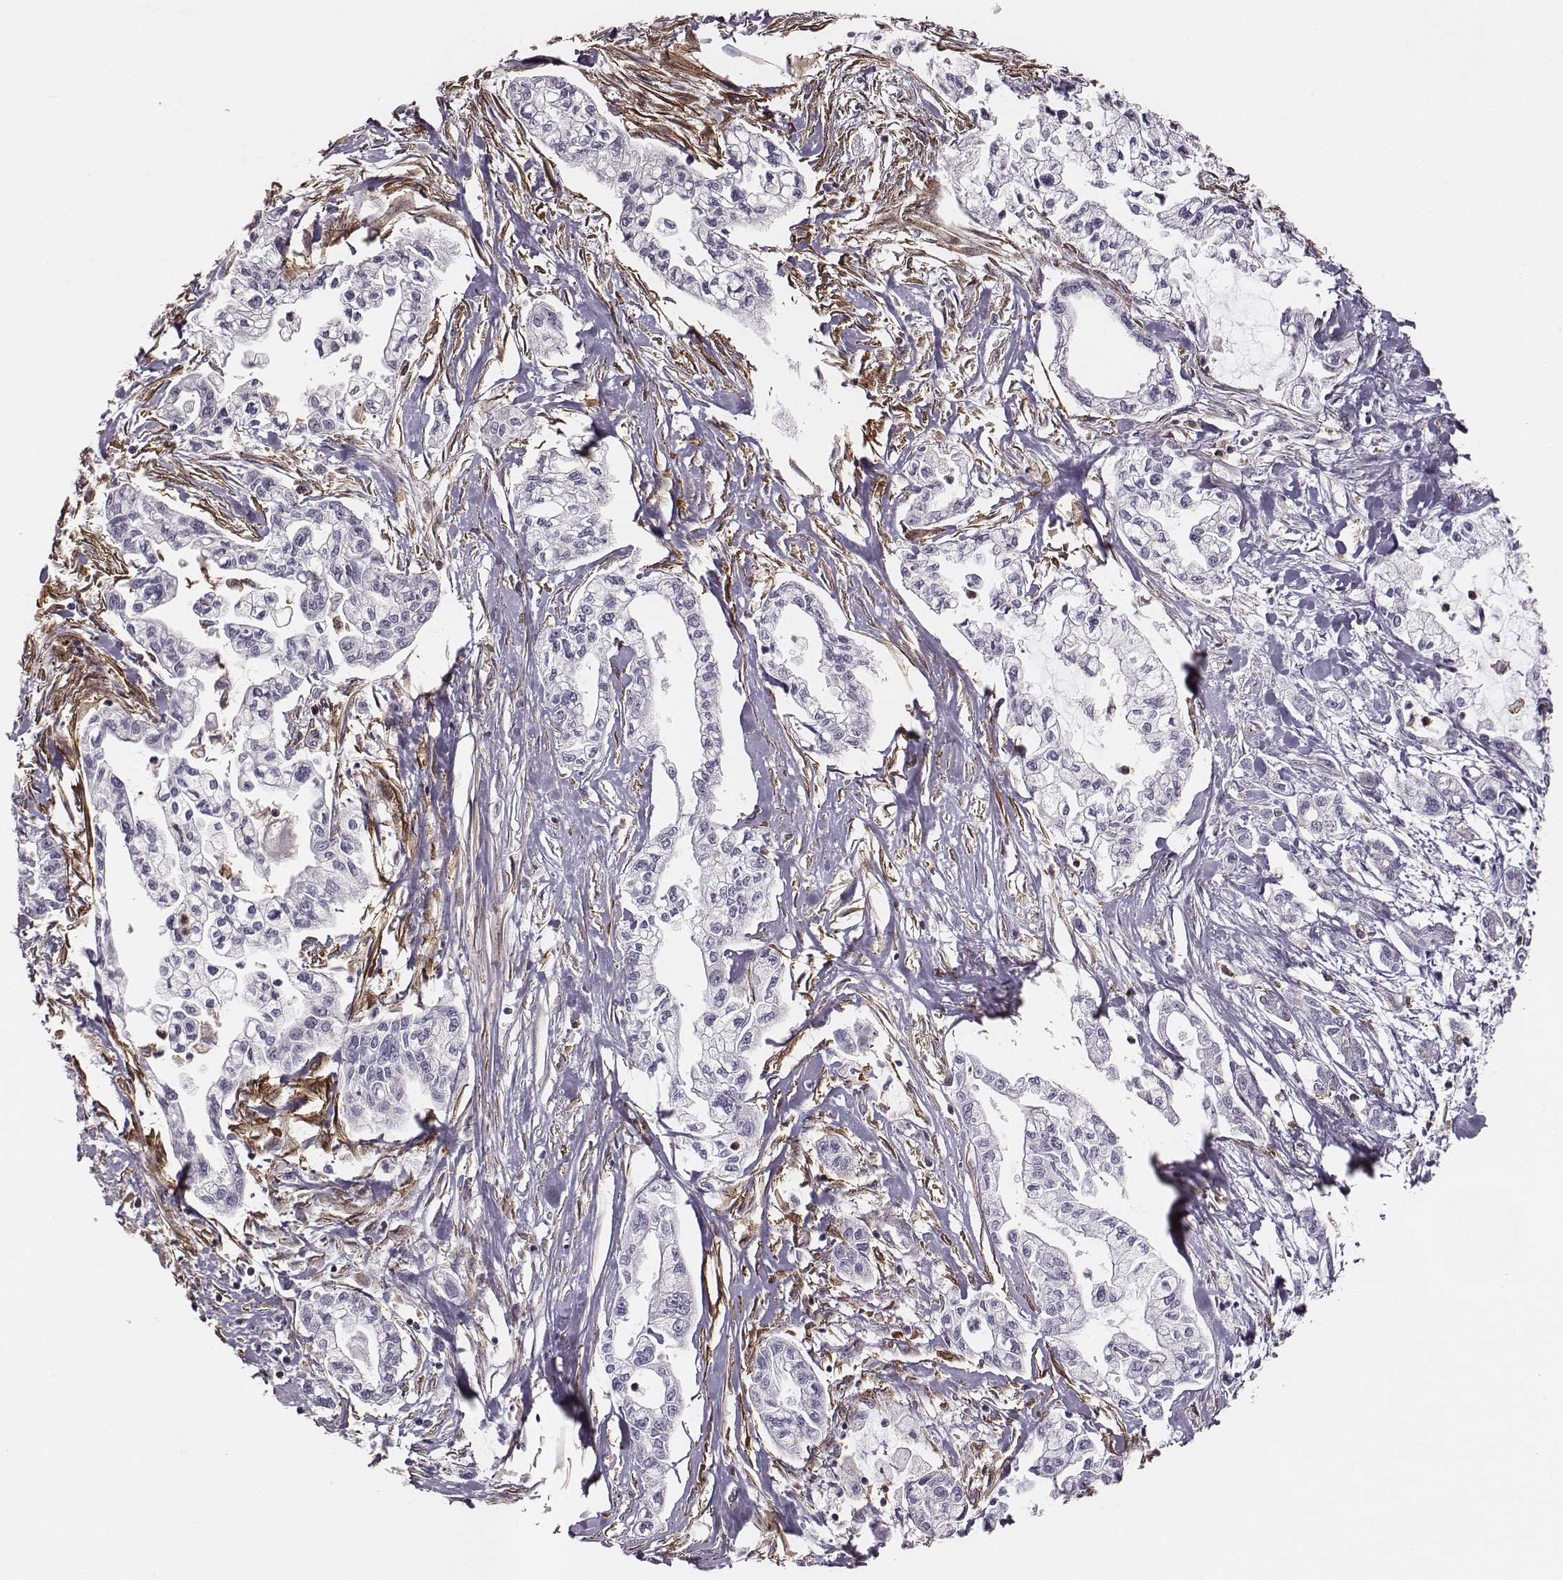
{"staining": {"intensity": "negative", "quantity": "none", "location": "none"}, "tissue": "pancreatic cancer", "cell_type": "Tumor cells", "image_type": "cancer", "snomed": [{"axis": "morphology", "description": "Adenocarcinoma, NOS"}, {"axis": "topography", "description": "Pancreas"}], "caption": "DAB immunohistochemical staining of pancreatic cancer demonstrates no significant expression in tumor cells.", "gene": "ZYX", "patient": {"sex": "male", "age": 54}}